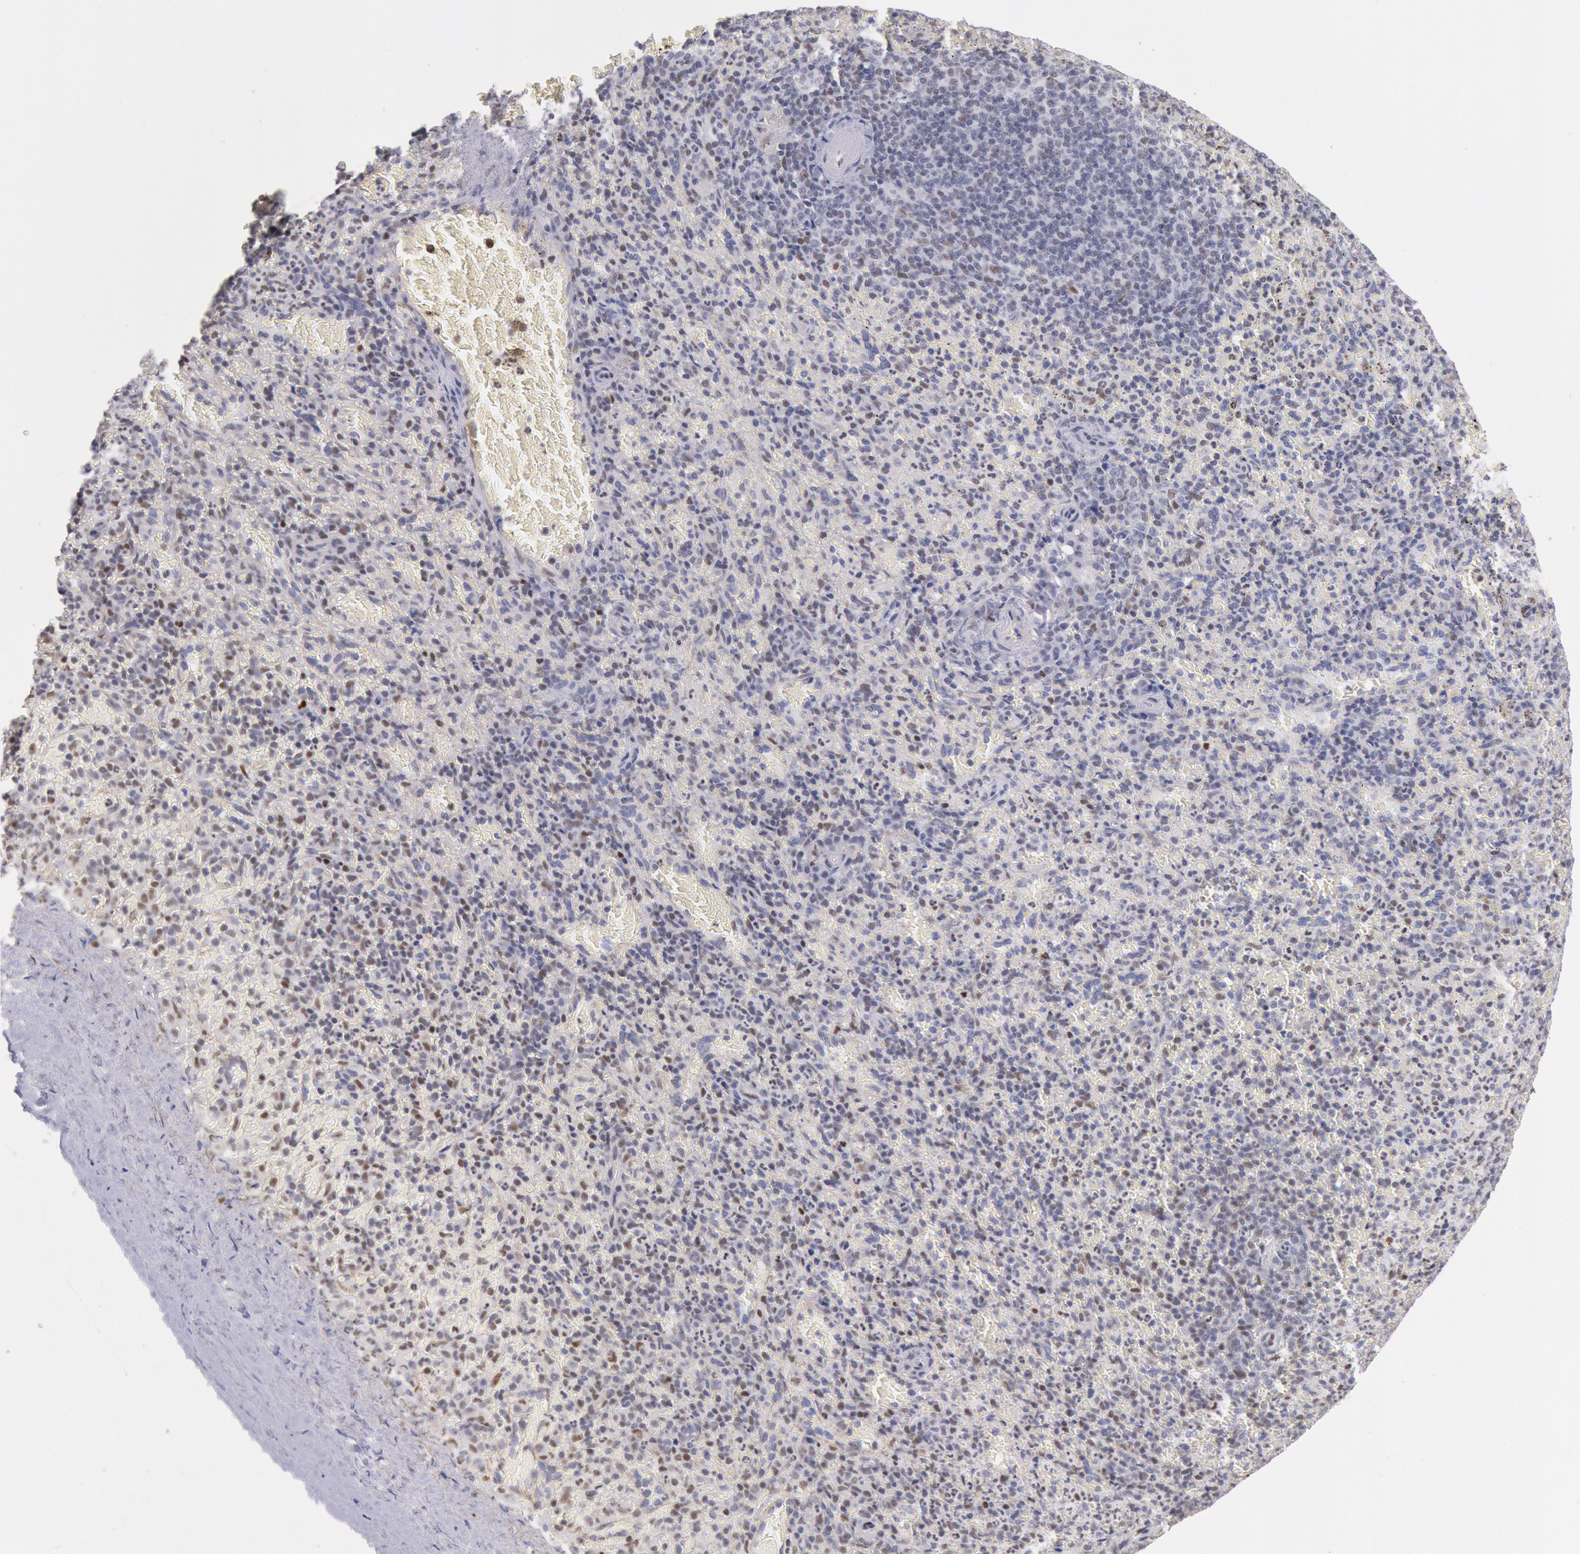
{"staining": {"intensity": "weak", "quantity": "<25%", "location": "nuclear"}, "tissue": "spleen", "cell_type": "Cells in red pulp", "image_type": "normal", "snomed": [{"axis": "morphology", "description": "Normal tissue, NOS"}, {"axis": "topography", "description": "Spleen"}], "caption": "Immunohistochemical staining of unremarkable human spleen shows no significant staining in cells in red pulp. Nuclei are stained in blue.", "gene": "RPS6KA5", "patient": {"sex": "female", "age": 50}}